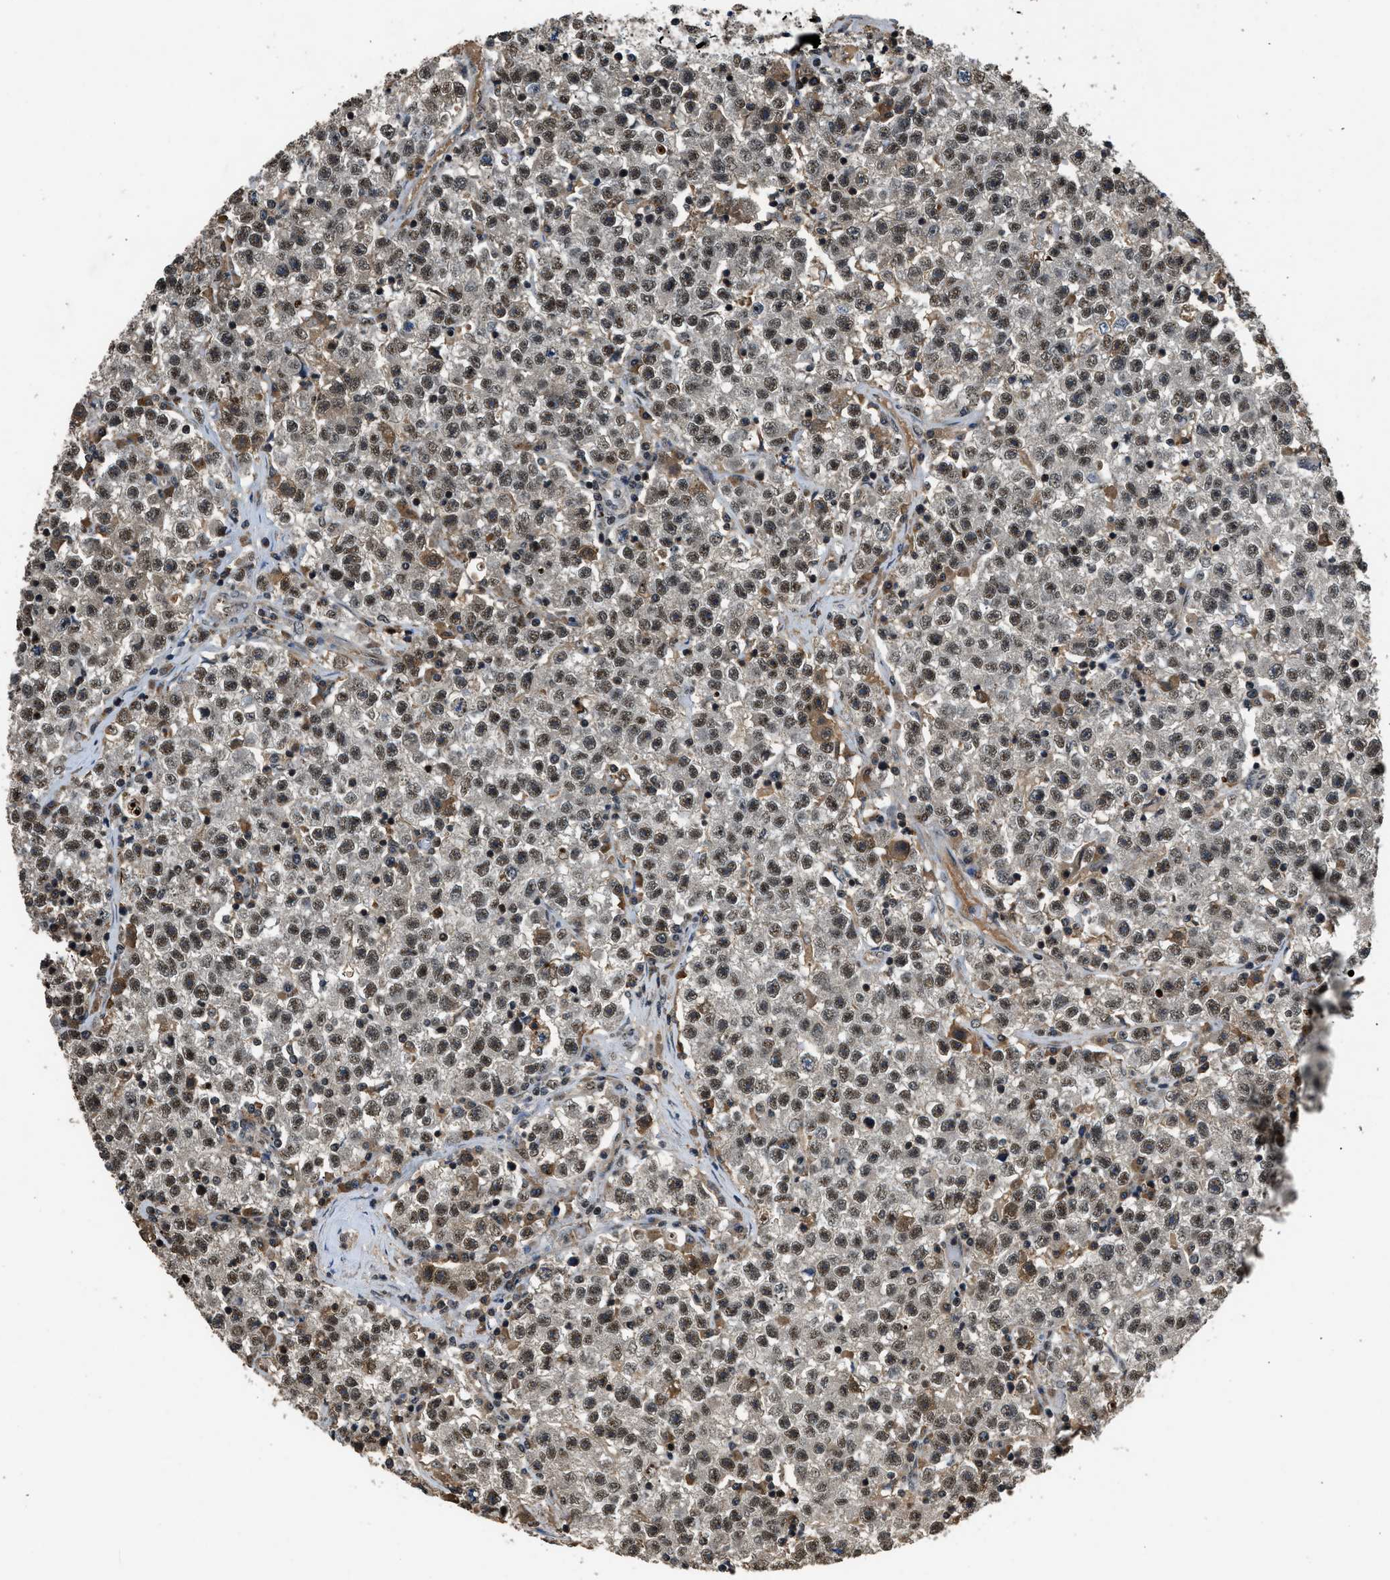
{"staining": {"intensity": "moderate", "quantity": ">75%", "location": "nuclear"}, "tissue": "testis cancer", "cell_type": "Tumor cells", "image_type": "cancer", "snomed": [{"axis": "morphology", "description": "Seminoma, NOS"}, {"axis": "topography", "description": "Testis"}], "caption": "This micrograph exhibits testis cancer stained with IHC to label a protein in brown. The nuclear of tumor cells show moderate positivity for the protein. Nuclei are counter-stained blue.", "gene": "SLC15A4", "patient": {"sex": "male", "age": 22}}